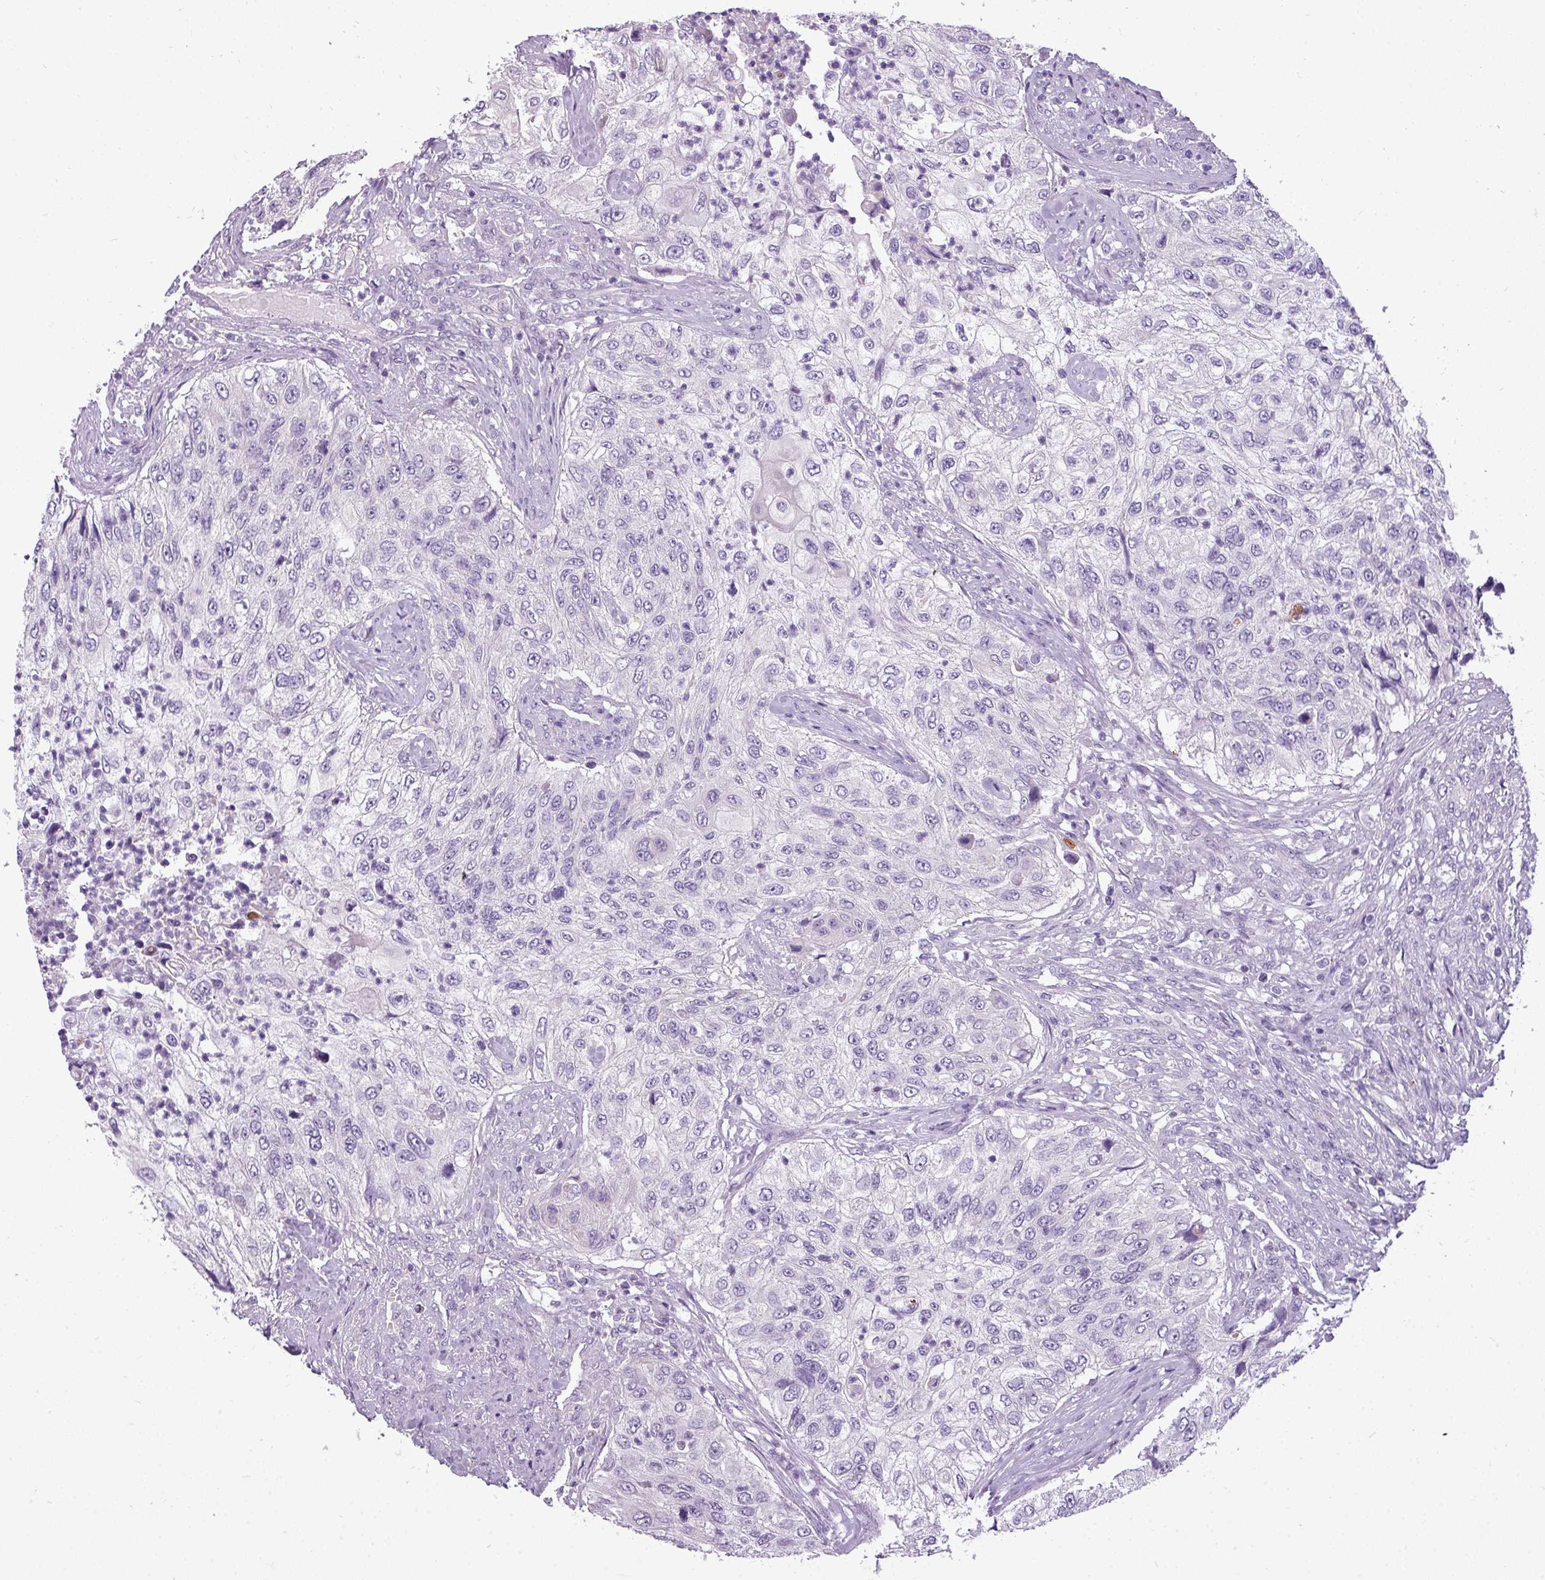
{"staining": {"intensity": "negative", "quantity": "none", "location": "none"}, "tissue": "urothelial cancer", "cell_type": "Tumor cells", "image_type": "cancer", "snomed": [{"axis": "morphology", "description": "Urothelial carcinoma, High grade"}, {"axis": "topography", "description": "Urinary bladder"}], "caption": "Urothelial carcinoma (high-grade) was stained to show a protein in brown. There is no significant expression in tumor cells. (Brightfield microscopy of DAB (3,3'-diaminobenzidine) IHC at high magnification).", "gene": "DNAAF9", "patient": {"sex": "female", "age": 60}}